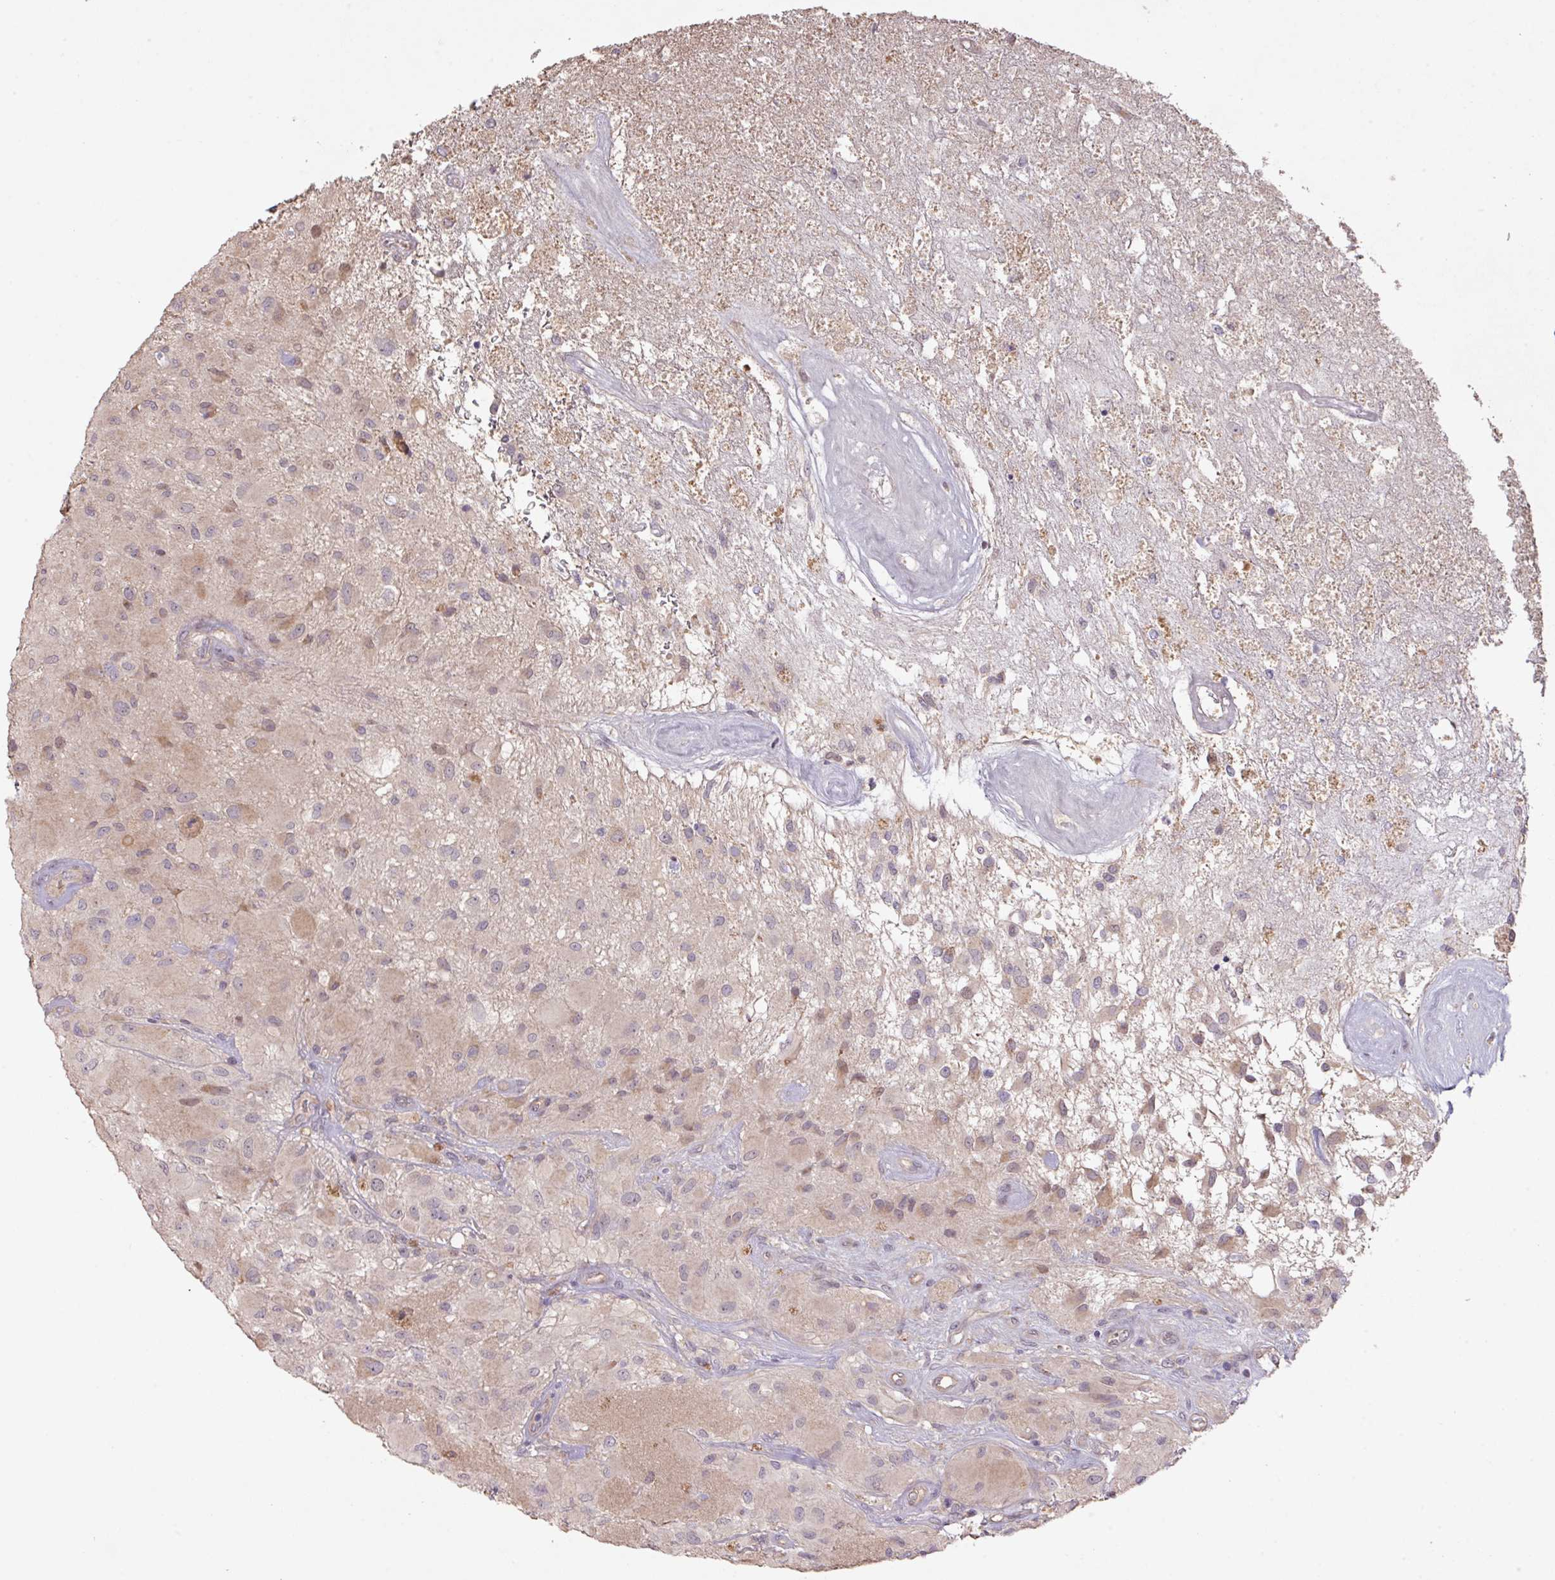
{"staining": {"intensity": "moderate", "quantity": "25%-75%", "location": "cytoplasmic/membranous,nuclear"}, "tissue": "glioma", "cell_type": "Tumor cells", "image_type": "cancer", "snomed": [{"axis": "morphology", "description": "Glioma, malignant, High grade"}, {"axis": "topography", "description": "Brain"}], "caption": "Tumor cells show moderate cytoplasmic/membranous and nuclear staining in about 25%-75% of cells in glioma.", "gene": "PRADC1", "patient": {"sex": "female", "age": 67}}